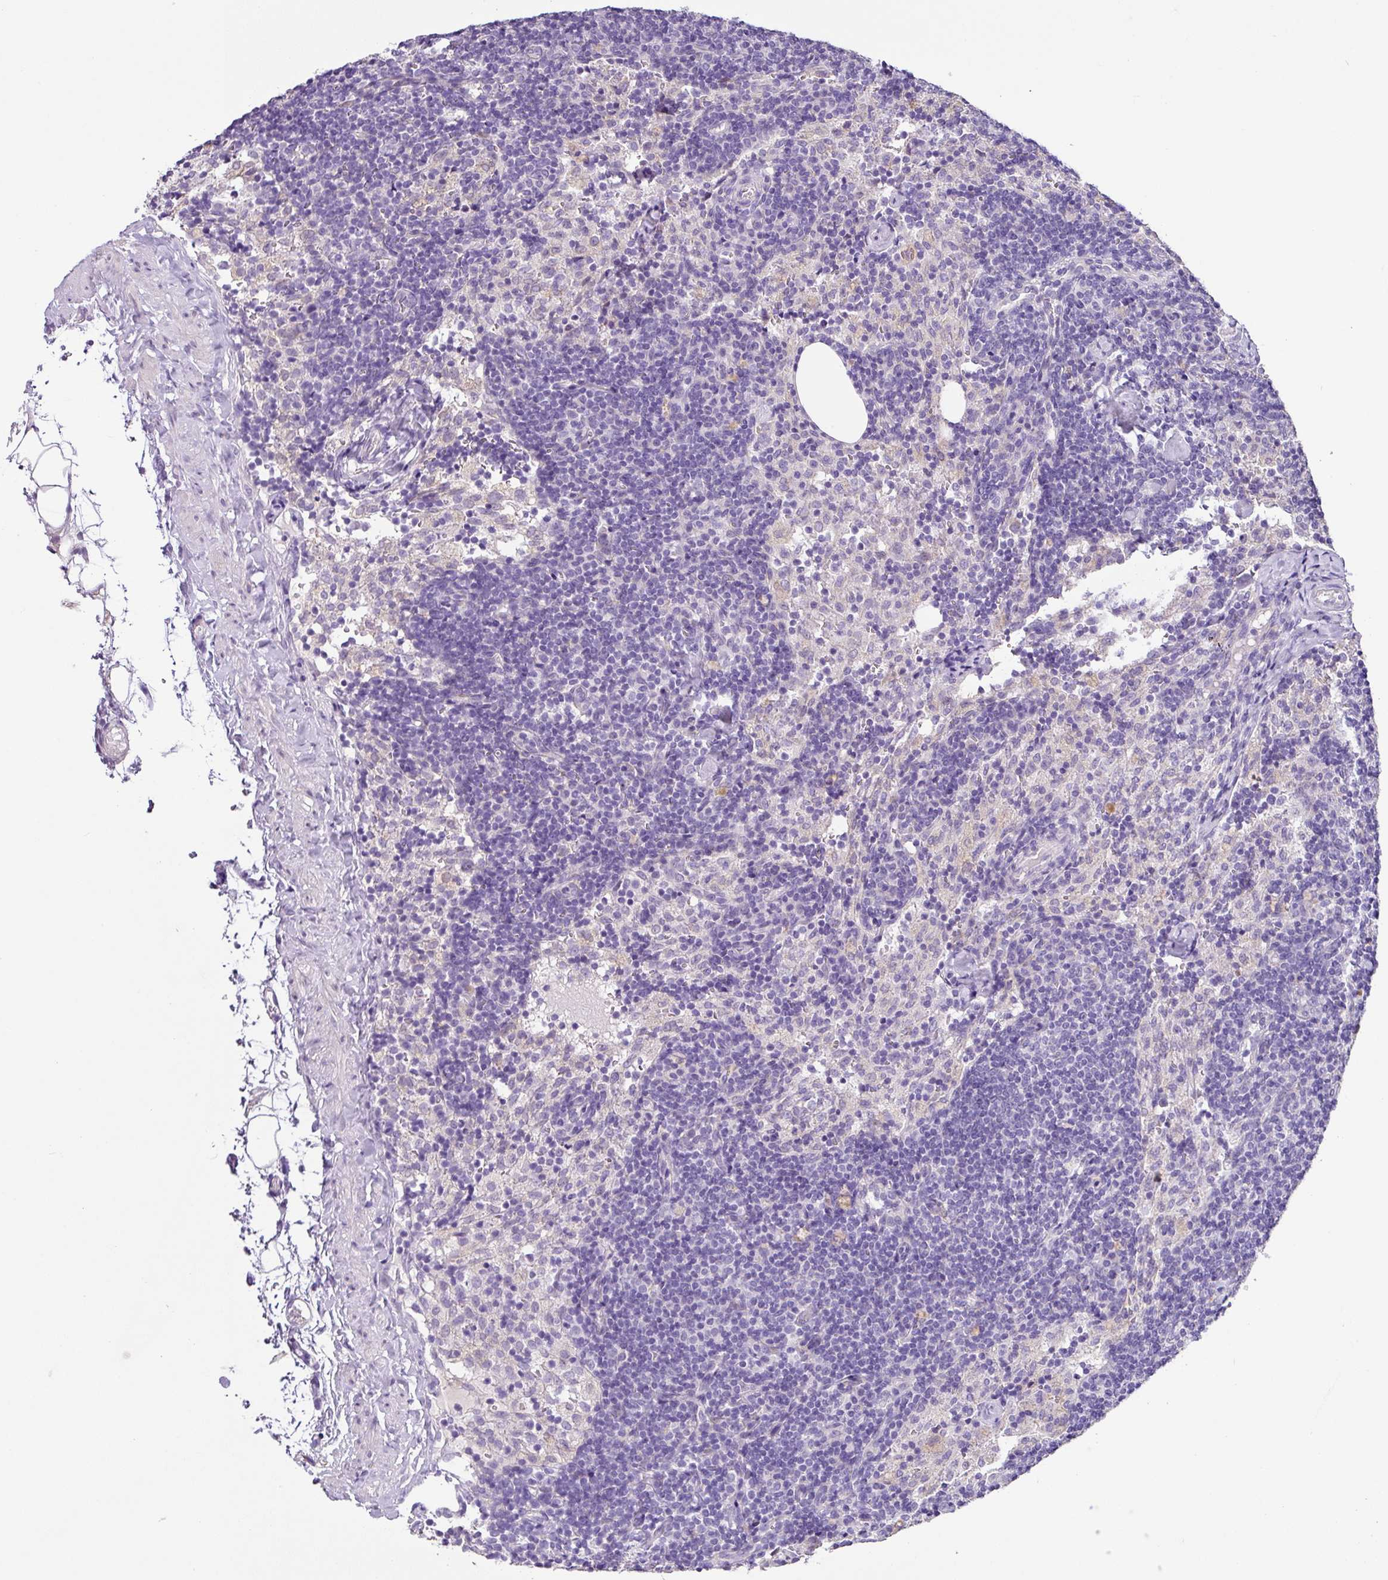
{"staining": {"intensity": "negative", "quantity": "none", "location": "none"}, "tissue": "lymph node", "cell_type": "Germinal center cells", "image_type": "normal", "snomed": [{"axis": "morphology", "description": "Normal tissue, NOS"}, {"axis": "topography", "description": "Lymph node"}], "caption": "Histopathology image shows no significant protein positivity in germinal center cells of benign lymph node. (DAB (3,3'-diaminobenzidine) immunohistochemistry visualized using brightfield microscopy, high magnification).", "gene": "ZG16", "patient": {"sex": "female", "age": 52}}